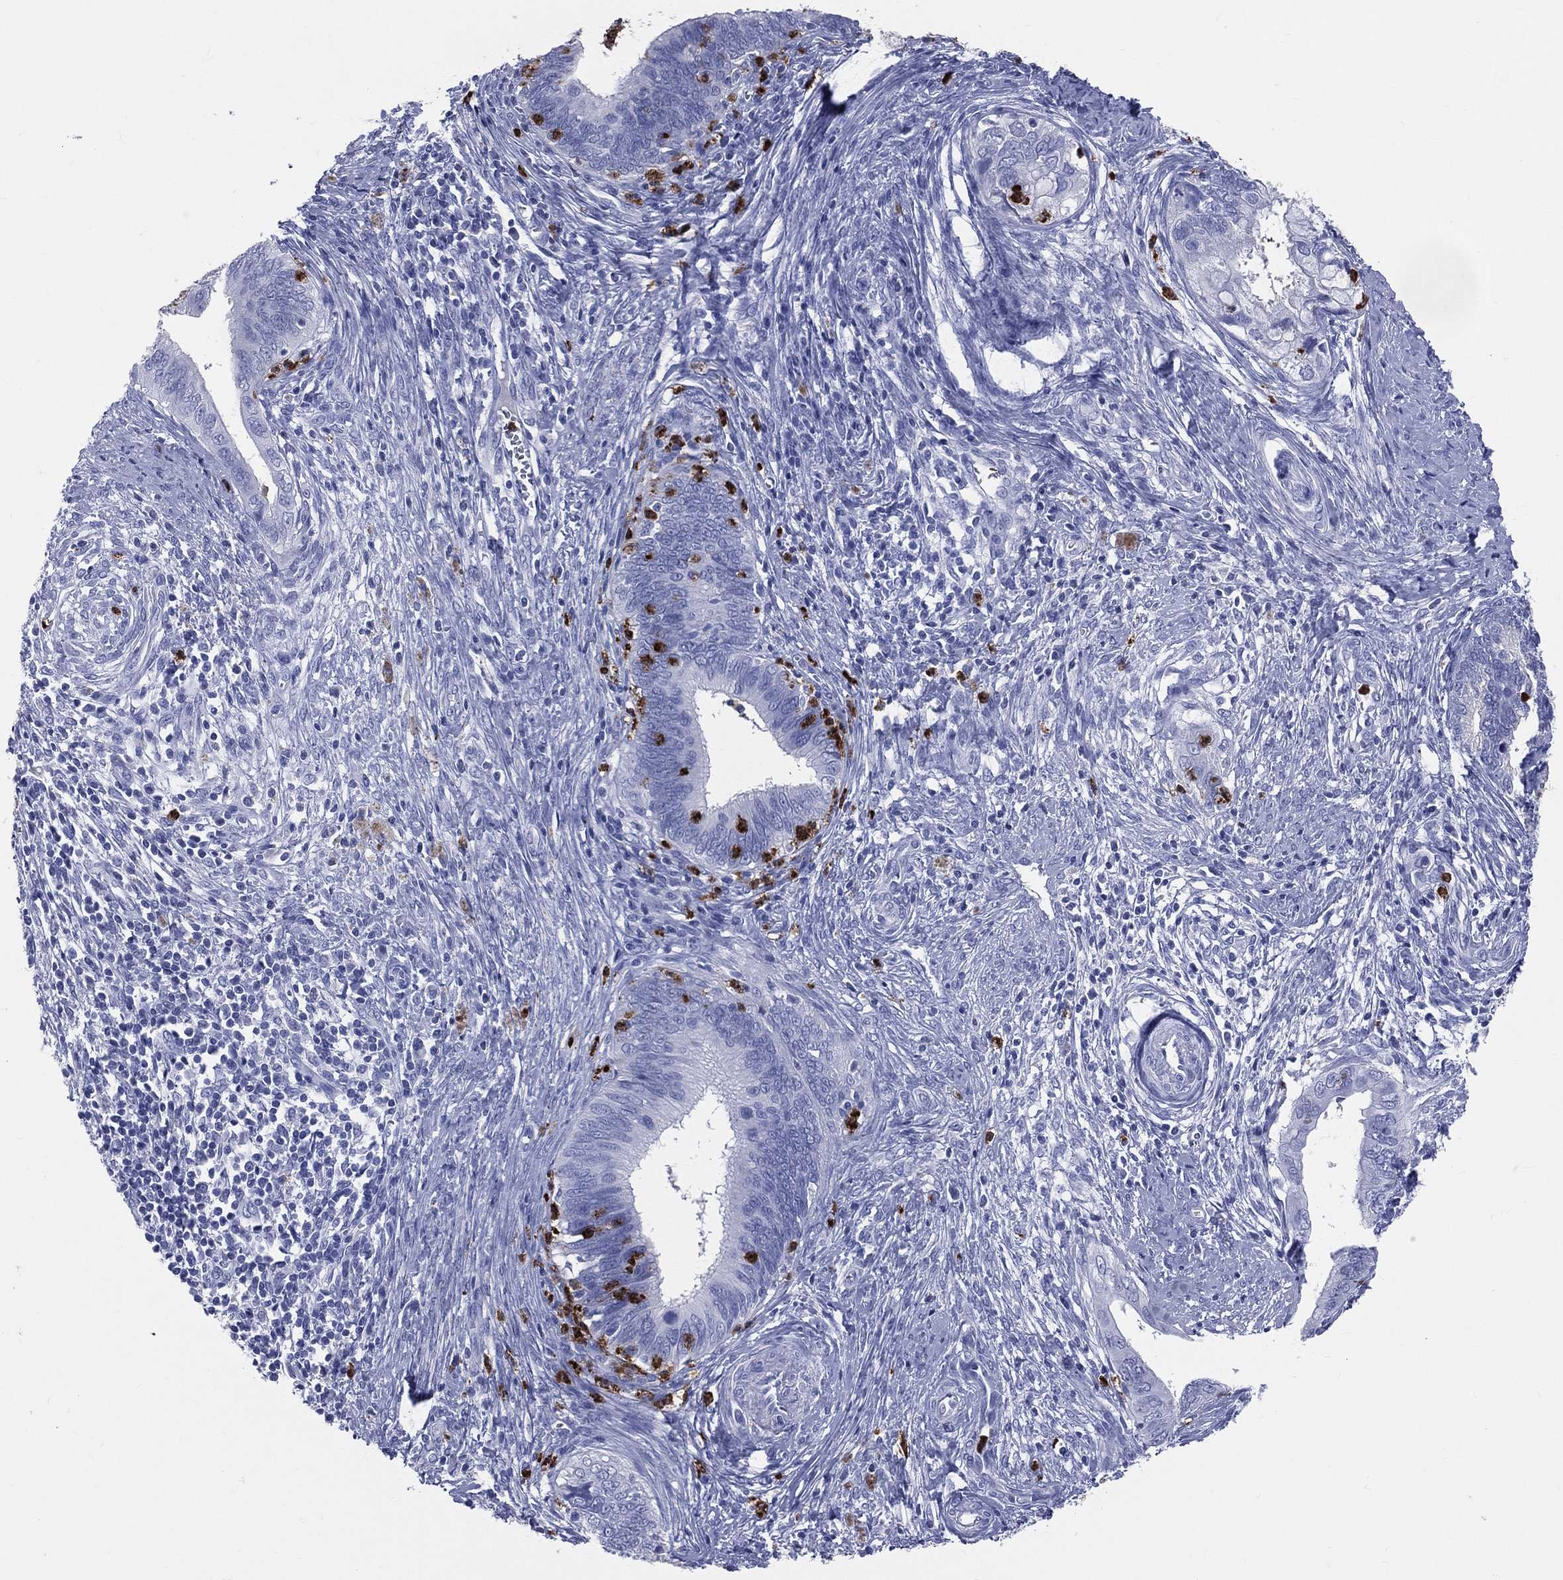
{"staining": {"intensity": "negative", "quantity": "none", "location": "none"}, "tissue": "cervical cancer", "cell_type": "Tumor cells", "image_type": "cancer", "snomed": [{"axis": "morphology", "description": "Adenocarcinoma, NOS"}, {"axis": "topography", "description": "Cervix"}], "caption": "Immunohistochemistry image of human cervical cancer (adenocarcinoma) stained for a protein (brown), which exhibits no staining in tumor cells. (Brightfield microscopy of DAB IHC at high magnification).", "gene": "PGLYRP1", "patient": {"sex": "female", "age": 42}}